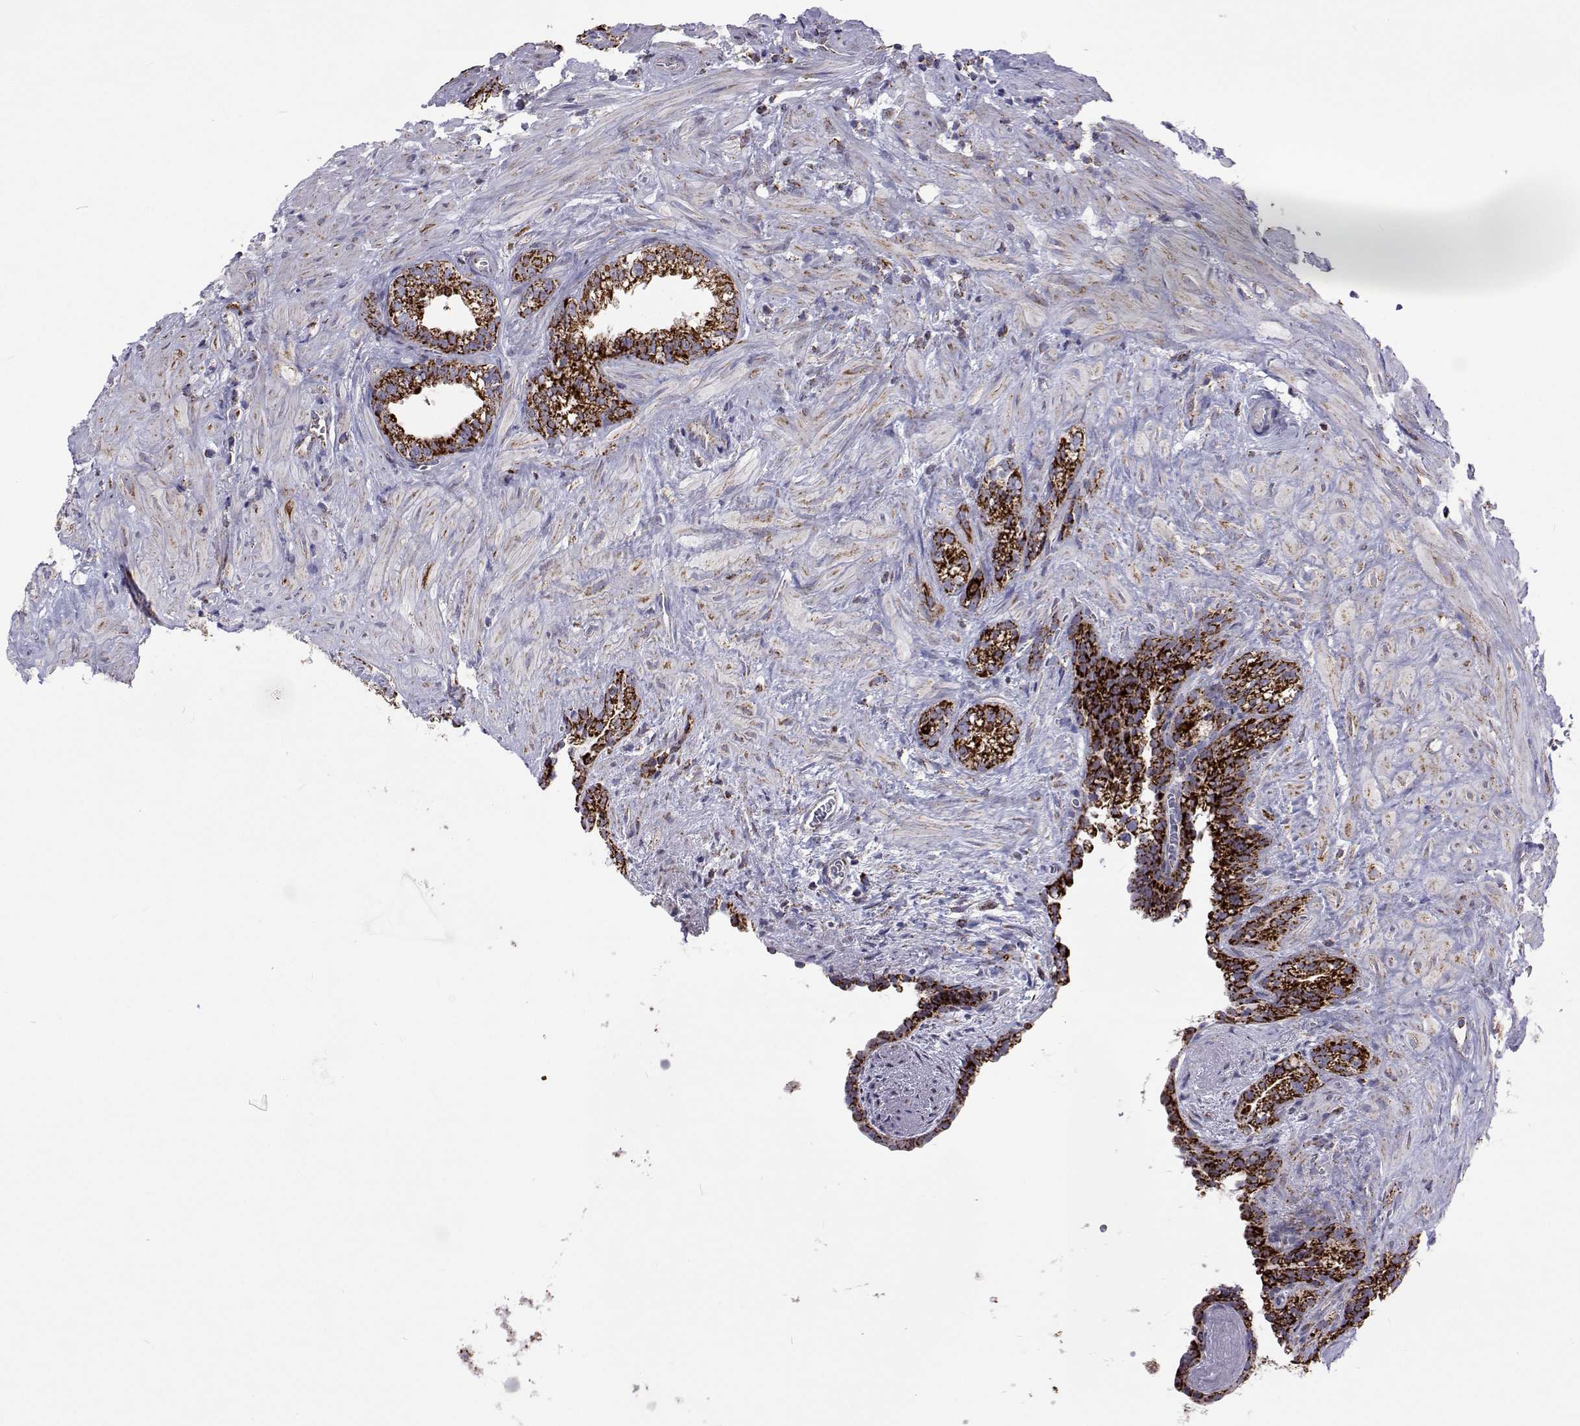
{"staining": {"intensity": "strong", "quantity": ">75%", "location": "cytoplasmic/membranous"}, "tissue": "seminal vesicle", "cell_type": "Glandular cells", "image_type": "normal", "snomed": [{"axis": "morphology", "description": "Normal tissue, NOS"}, {"axis": "topography", "description": "Seminal veicle"}], "caption": "A histopathology image of seminal vesicle stained for a protein exhibits strong cytoplasmic/membranous brown staining in glandular cells. Nuclei are stained in blue.", "gene": "MCCC2", "patient": {"sex": "male", "age": 76}}